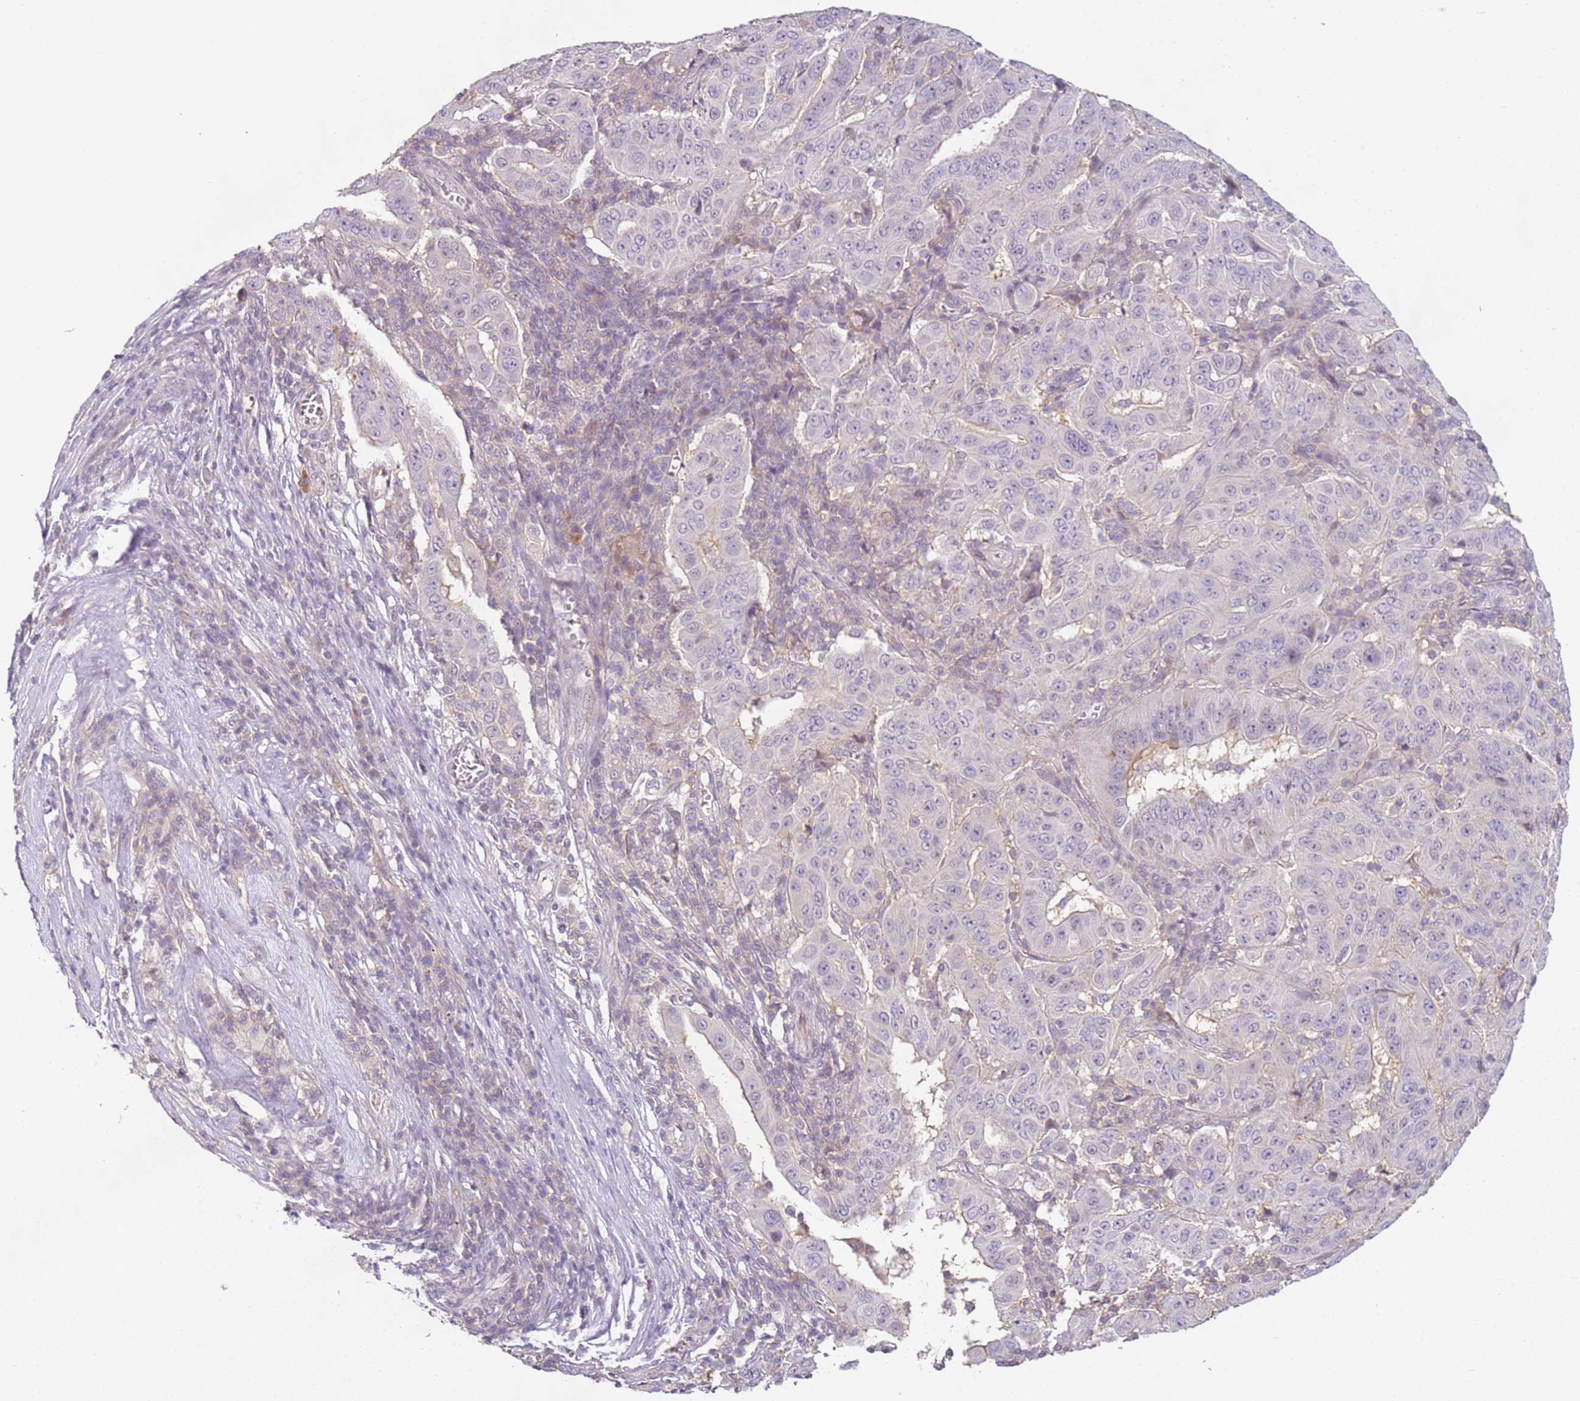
{"staining": {"intensity": "negative", "quantity": "none", "location": "none"}, "tissue": "pancreatic cancer", "cell_type": "Tumor cells", "image_type": "cancer", "snomed": [{"axis": "morphology", "description": "Adenocarcinoma, NOS"}, {"axis": "topography", "description": "Pancreas"}], "caption": "Tumor cells are negative for brown protein staining in pancreatic adenocarcinoma.", "gene": "DEFB116", "patient": {"sex": "male", "age": 63}}